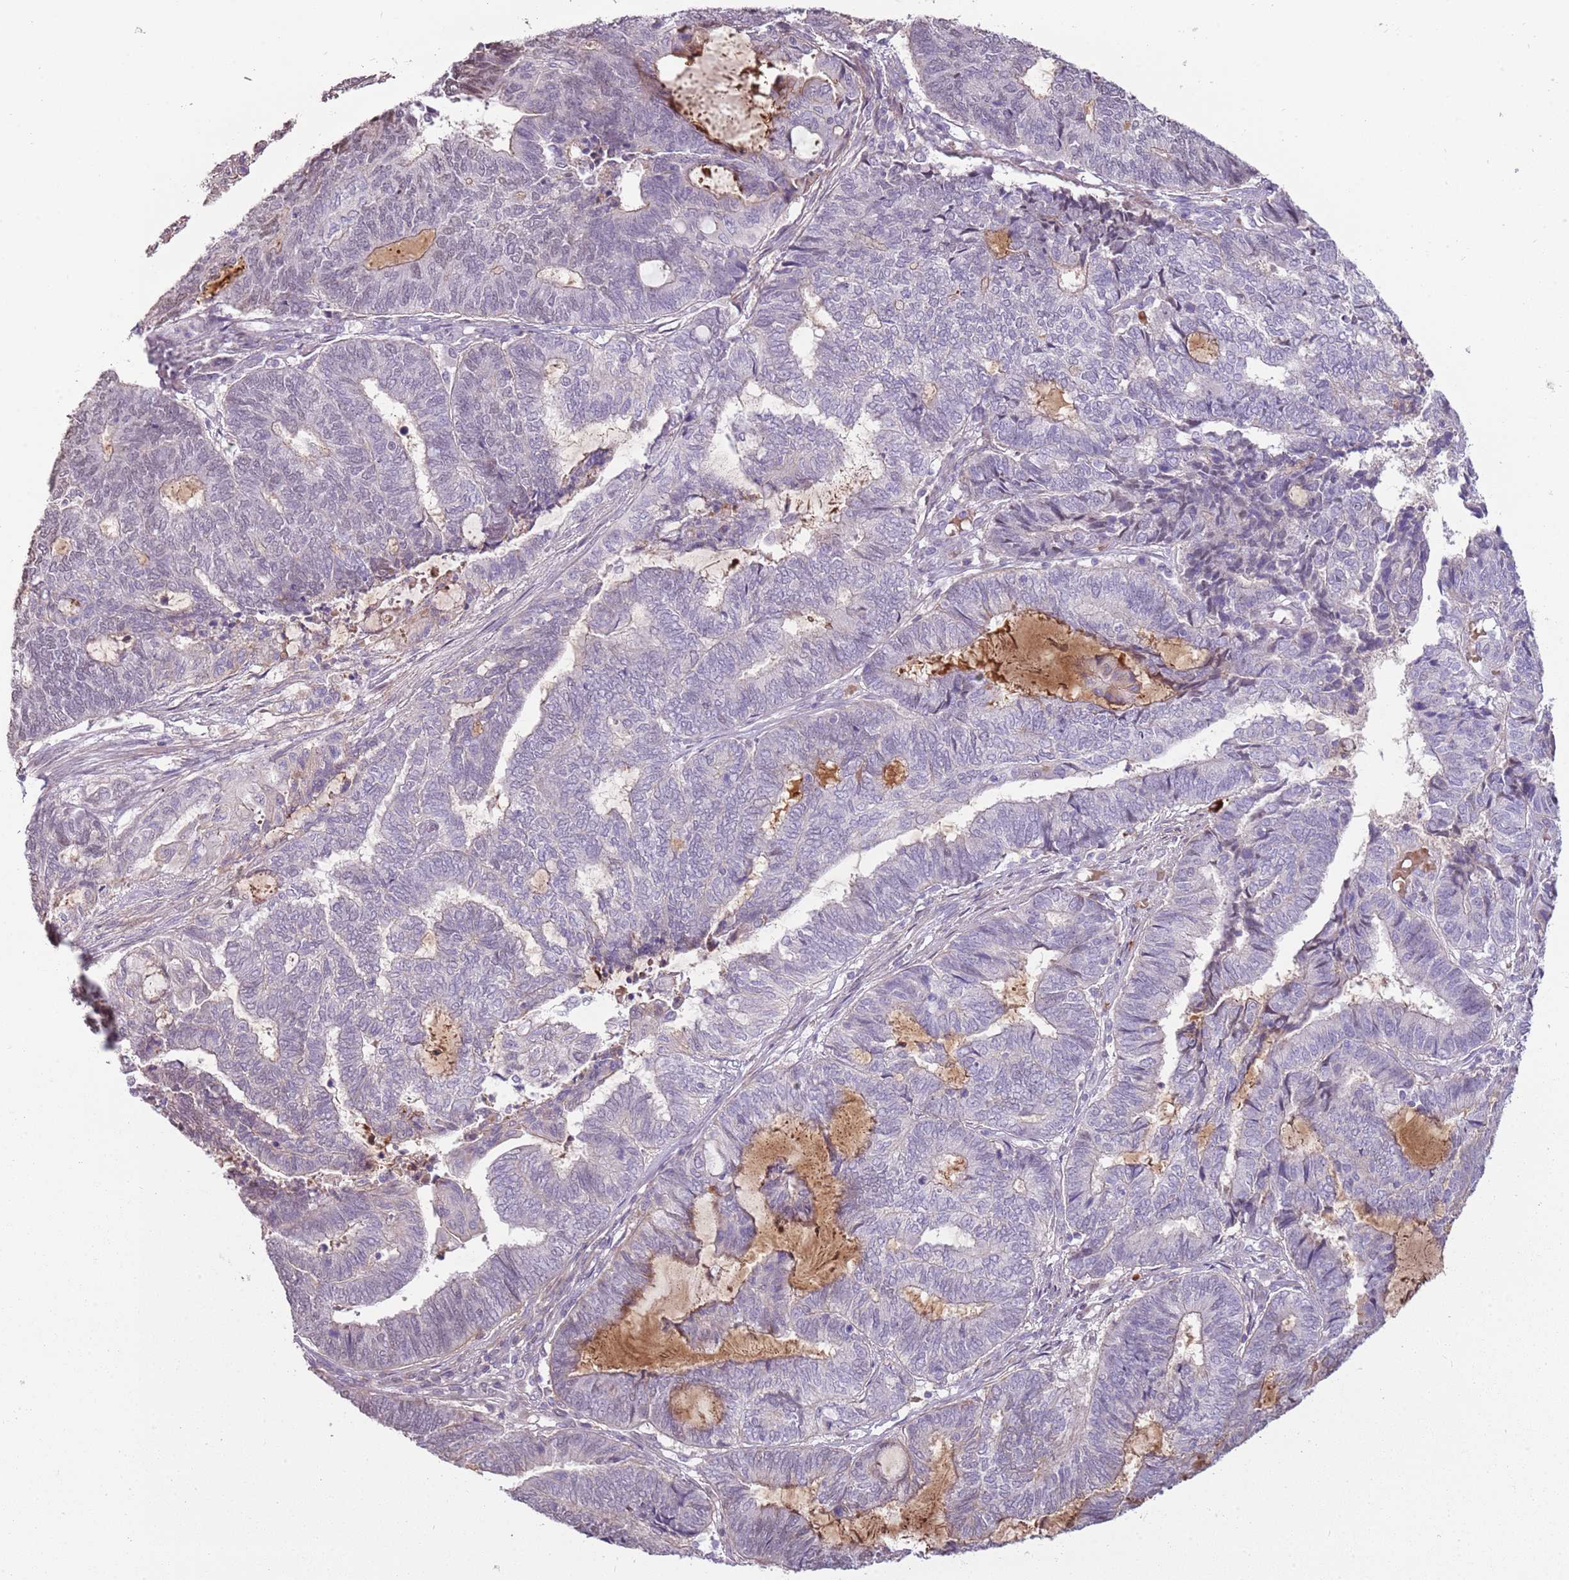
{"staining": {"intensity": "negative", "quantity": "none", "location": "none"}, "tissue": "endometrial cancer", "cell_type": "Tumor cells", "image_type": "cancer", "snomed": [{"axis": "morphology", "description": "Adenocarcinoma, NOS"}, {"axis": "topography", "description": "Uterus"}, {"axis": "topography", "description": "Endometrium"}], "caption": "IHC of human adenocarcinoma (endometrial) shows no staining in tumor cells.", "gene": "MCUB", "patient": {"sex": "female", "age": 70}}